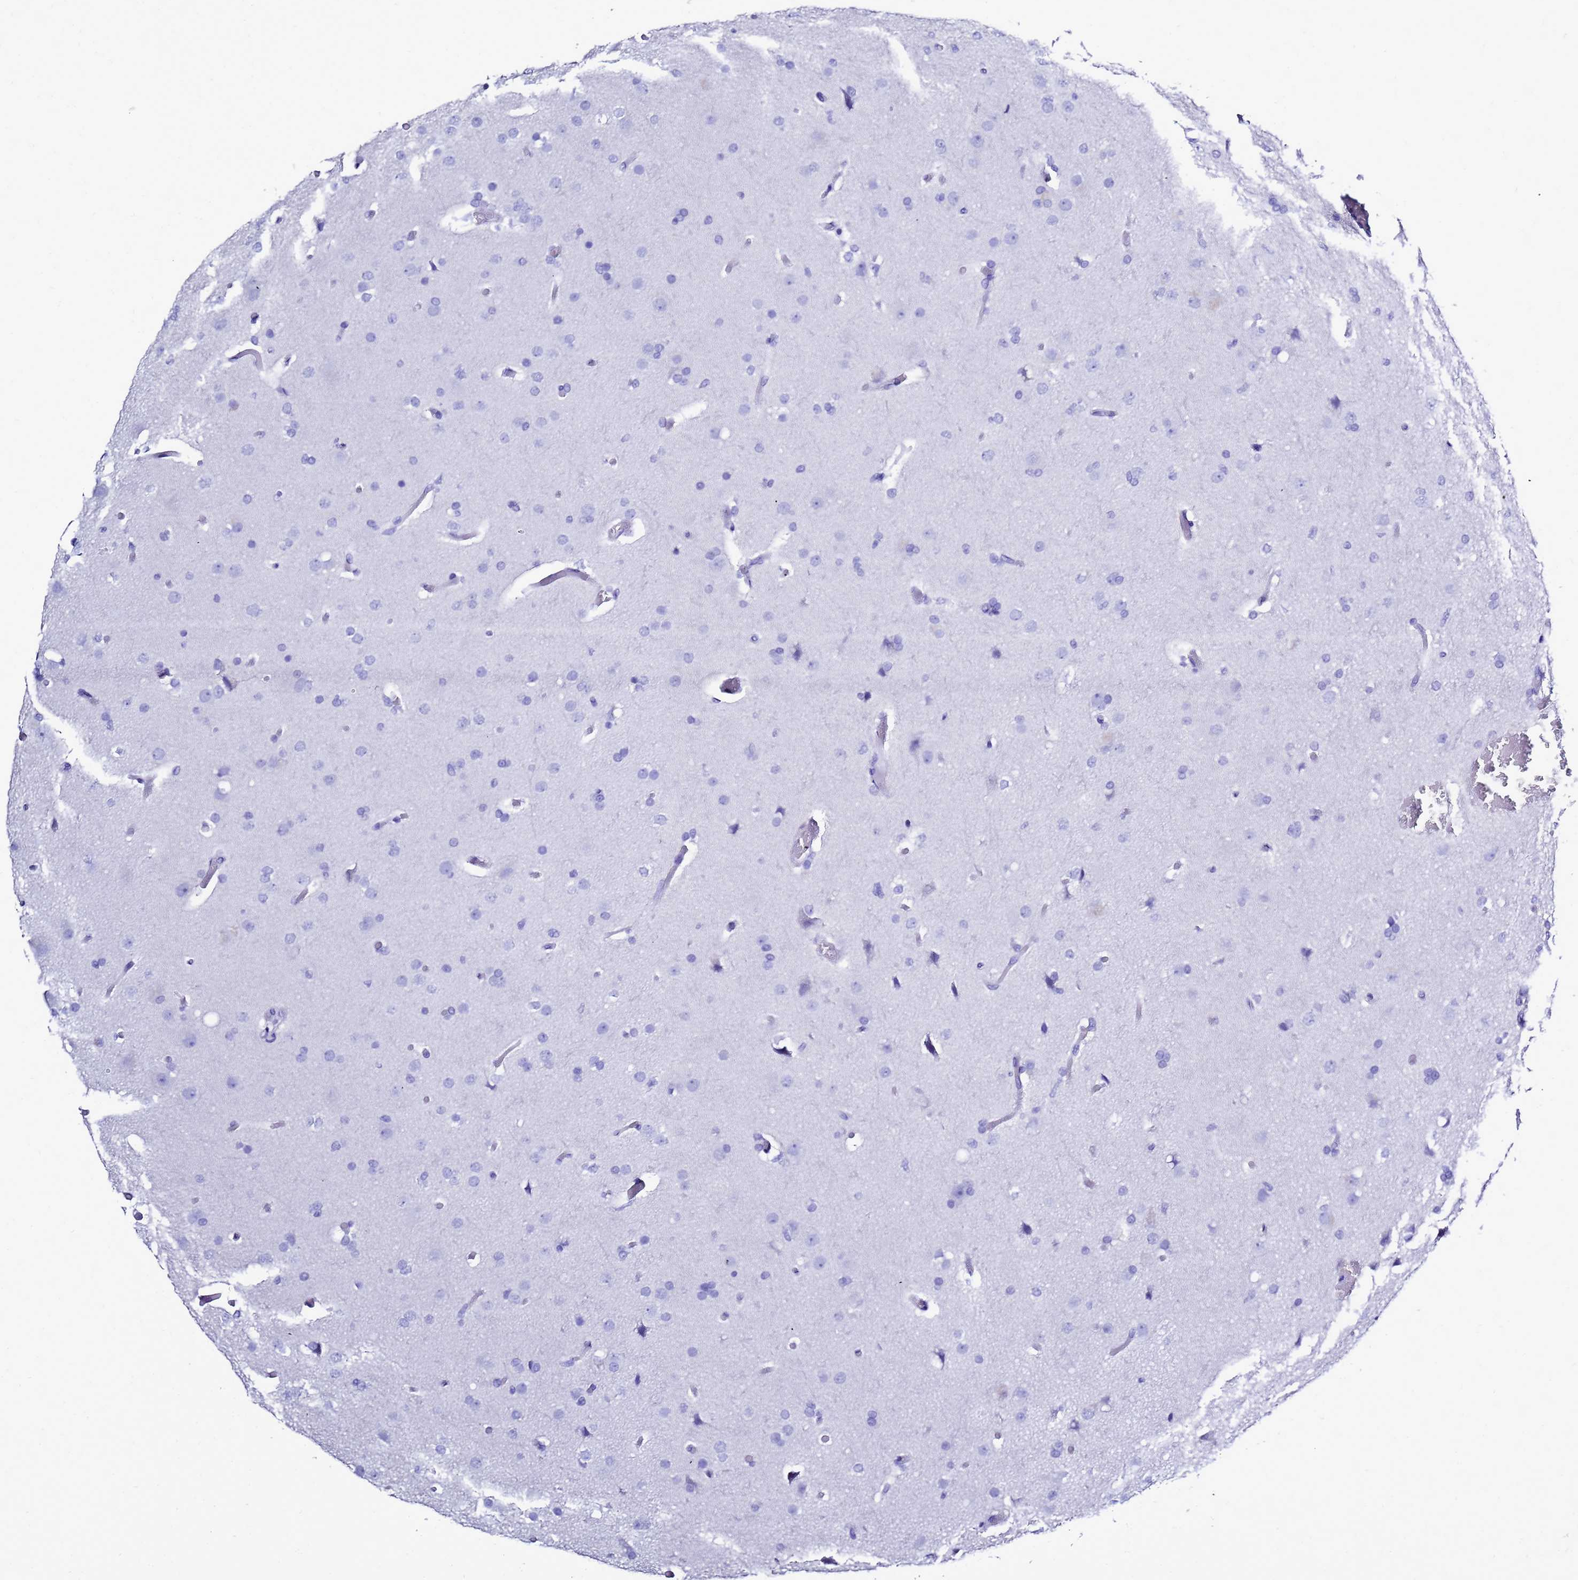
{"staining": {"intensity": "negative", "quantity": "none", "location": "none"}, "tissue": "glioma", "cell_type": "Tumor cells", "image_type": "cancer", "snomed": [{"axis": "morphology", "description": "Glioma, malignant, High grade"}, {"axis": "topography", "description": "Cerebral cortex"}], "caption": "IHC of human glioma exhibits no staining in tumor cells. (DAB IHC visualized using brightfield microscopy, high magnification).", "gene": "LIPF", "patient": {"sex": "female", "age": 36}}